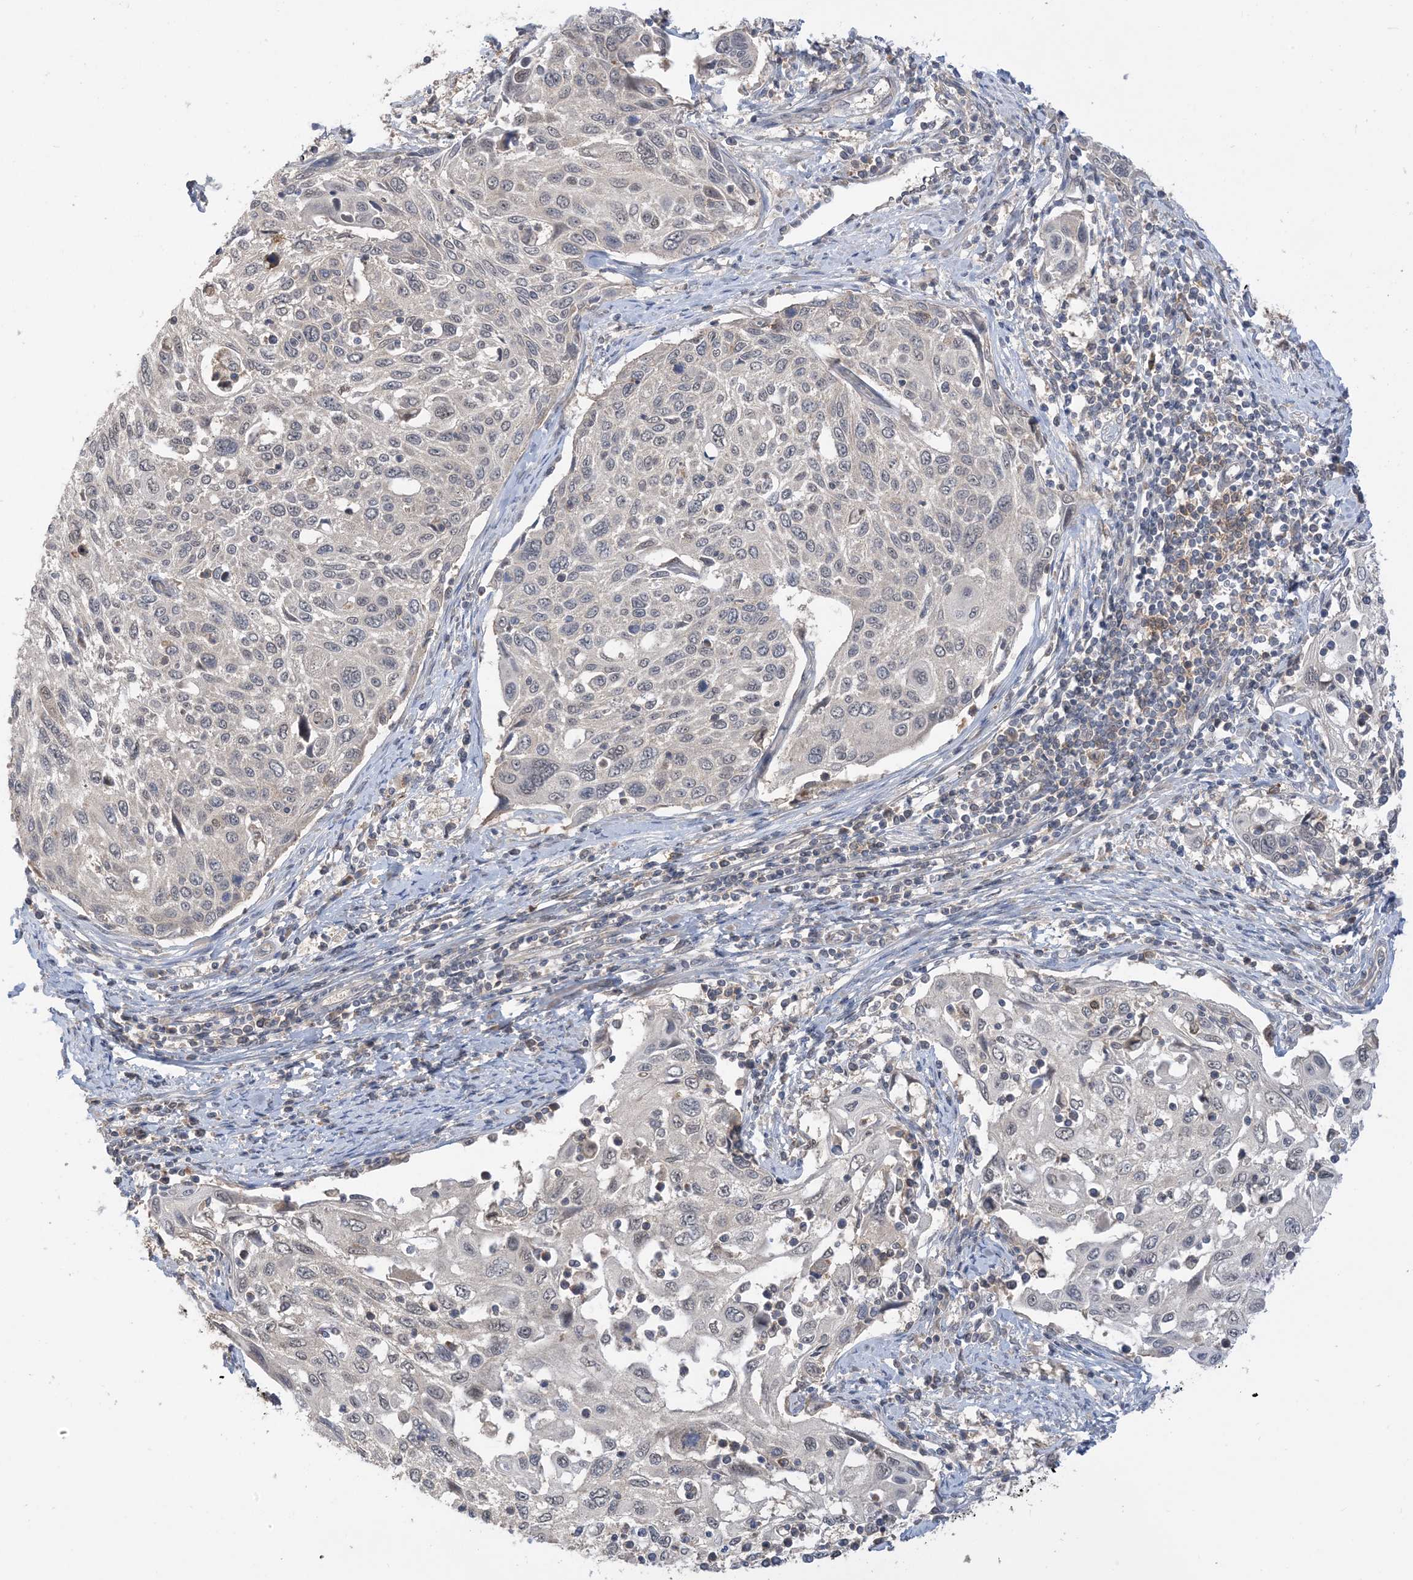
{"staining": {"intensity": "negative", "quantity": "none", "location": "none"}, "tissue": "cervical cancer", "cell_type": "Tumor cells", "image_type": "cancer", "snomed": [{"axis": "morphology", "description": "Squamous cell carcinoma, NOS"}, {"axis": "topography", "description": "Cervix"}], "caption": "The IHC histopathology image has no significant staining in tumor cells of squamous cell carcinoma (cervical) tissue. (IHC, brightfield microscopy, high magnification).", "gene": "WDR26", "patient": {"sex": "female", "age": 70}}